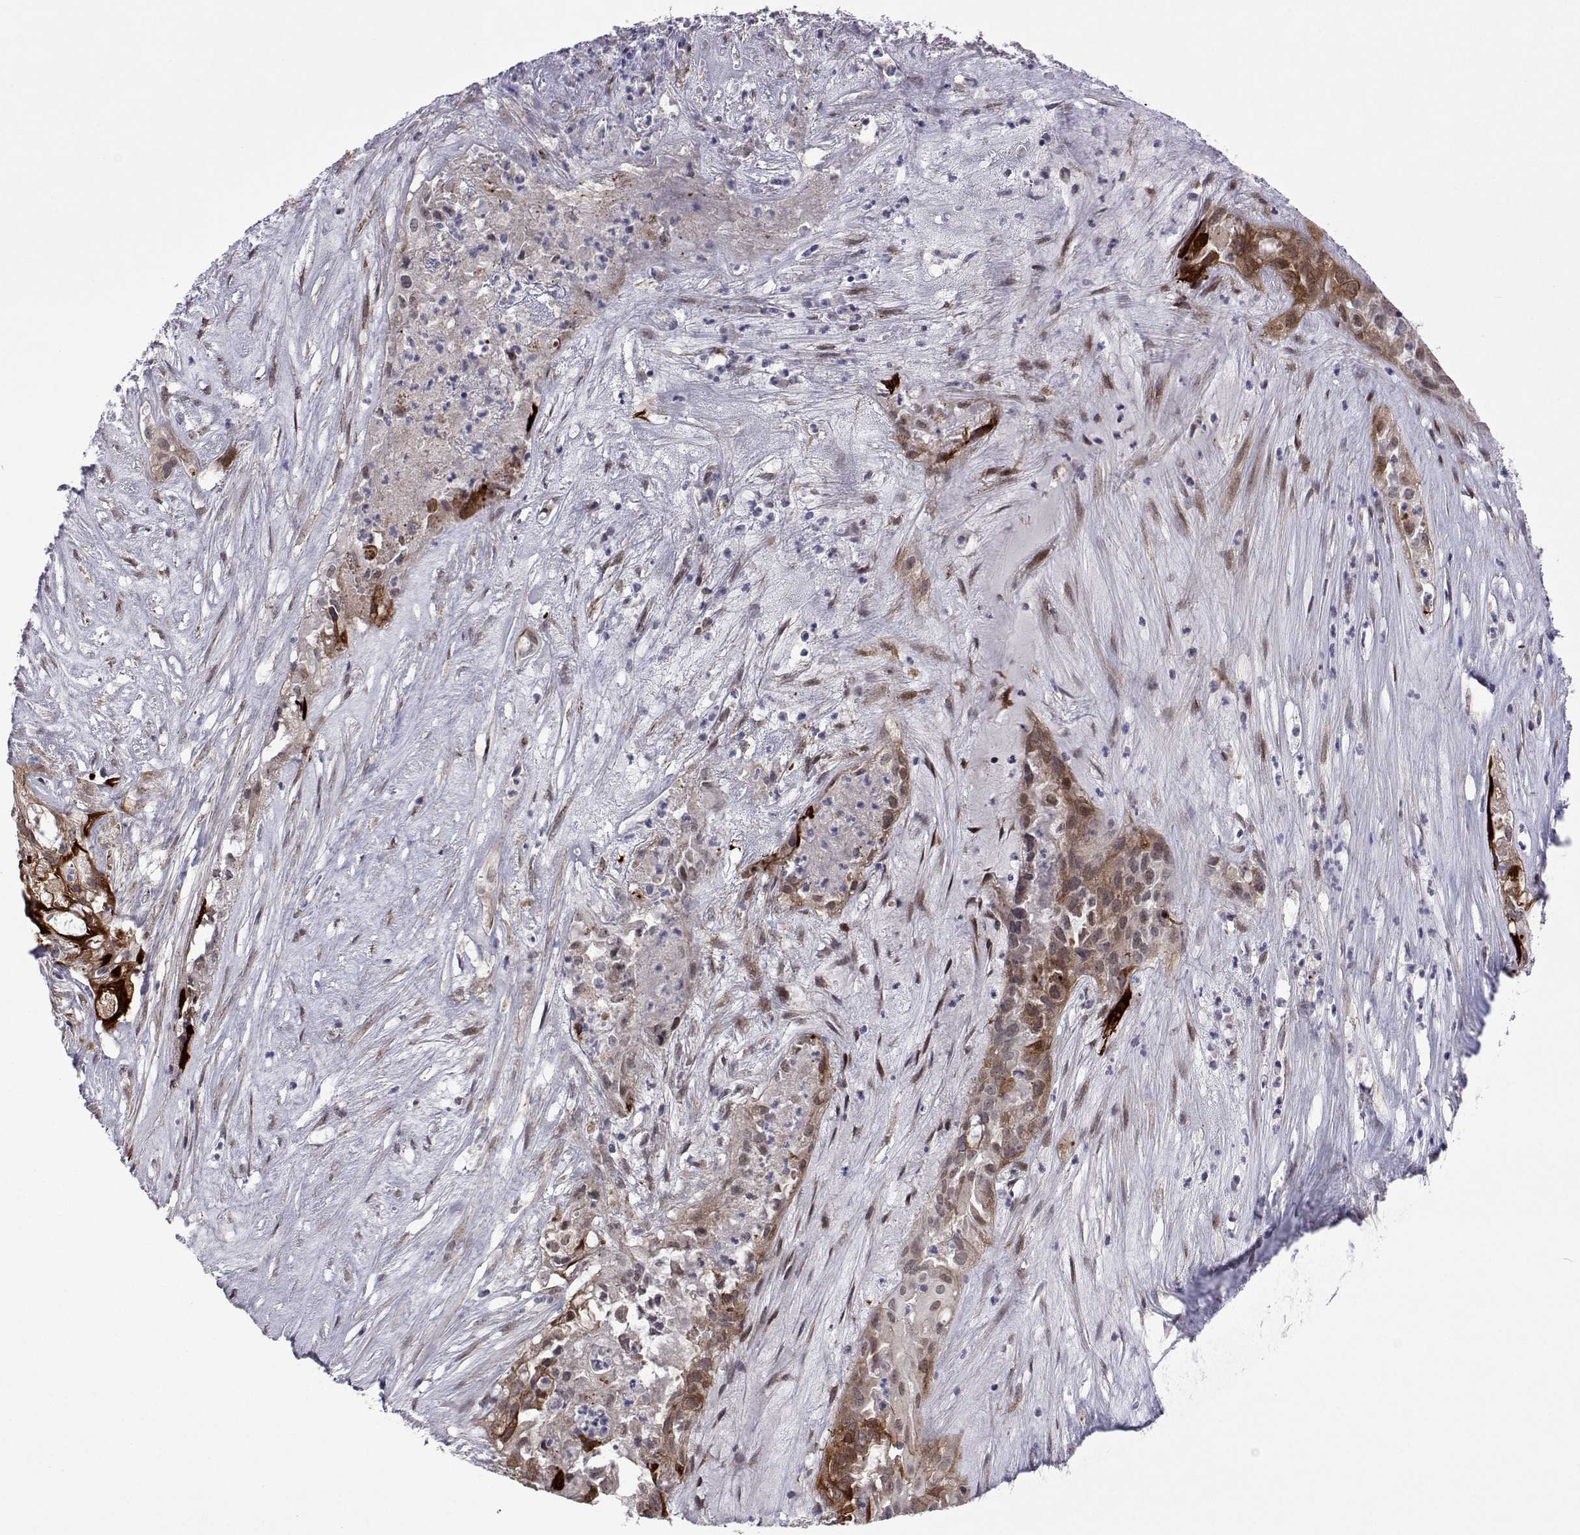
{"staining": {"intensity": "moderate", "quantity": "25%-75%", "location": "cytoplasmic/membranous,nuclear"}, "tissue": "ovarian cancer", "cell_type": "Tumor cells", "image_type": "cancer", "snomed": [{"axis": "morphology", "description": "Carcinoma, endometroid"}, {"axis": "topography", "description": "Ovary"}], "caption": "High-power microscopy captured an IHC micrograph of ovarian cancer (endometroid carcinoma), revealing moderate cytoplasmic/membranous and nuclear expression in about 25%-75% of tumor cells.", "gene": "EFCAB3", "patient": {"sex": "female", "age": 64}}